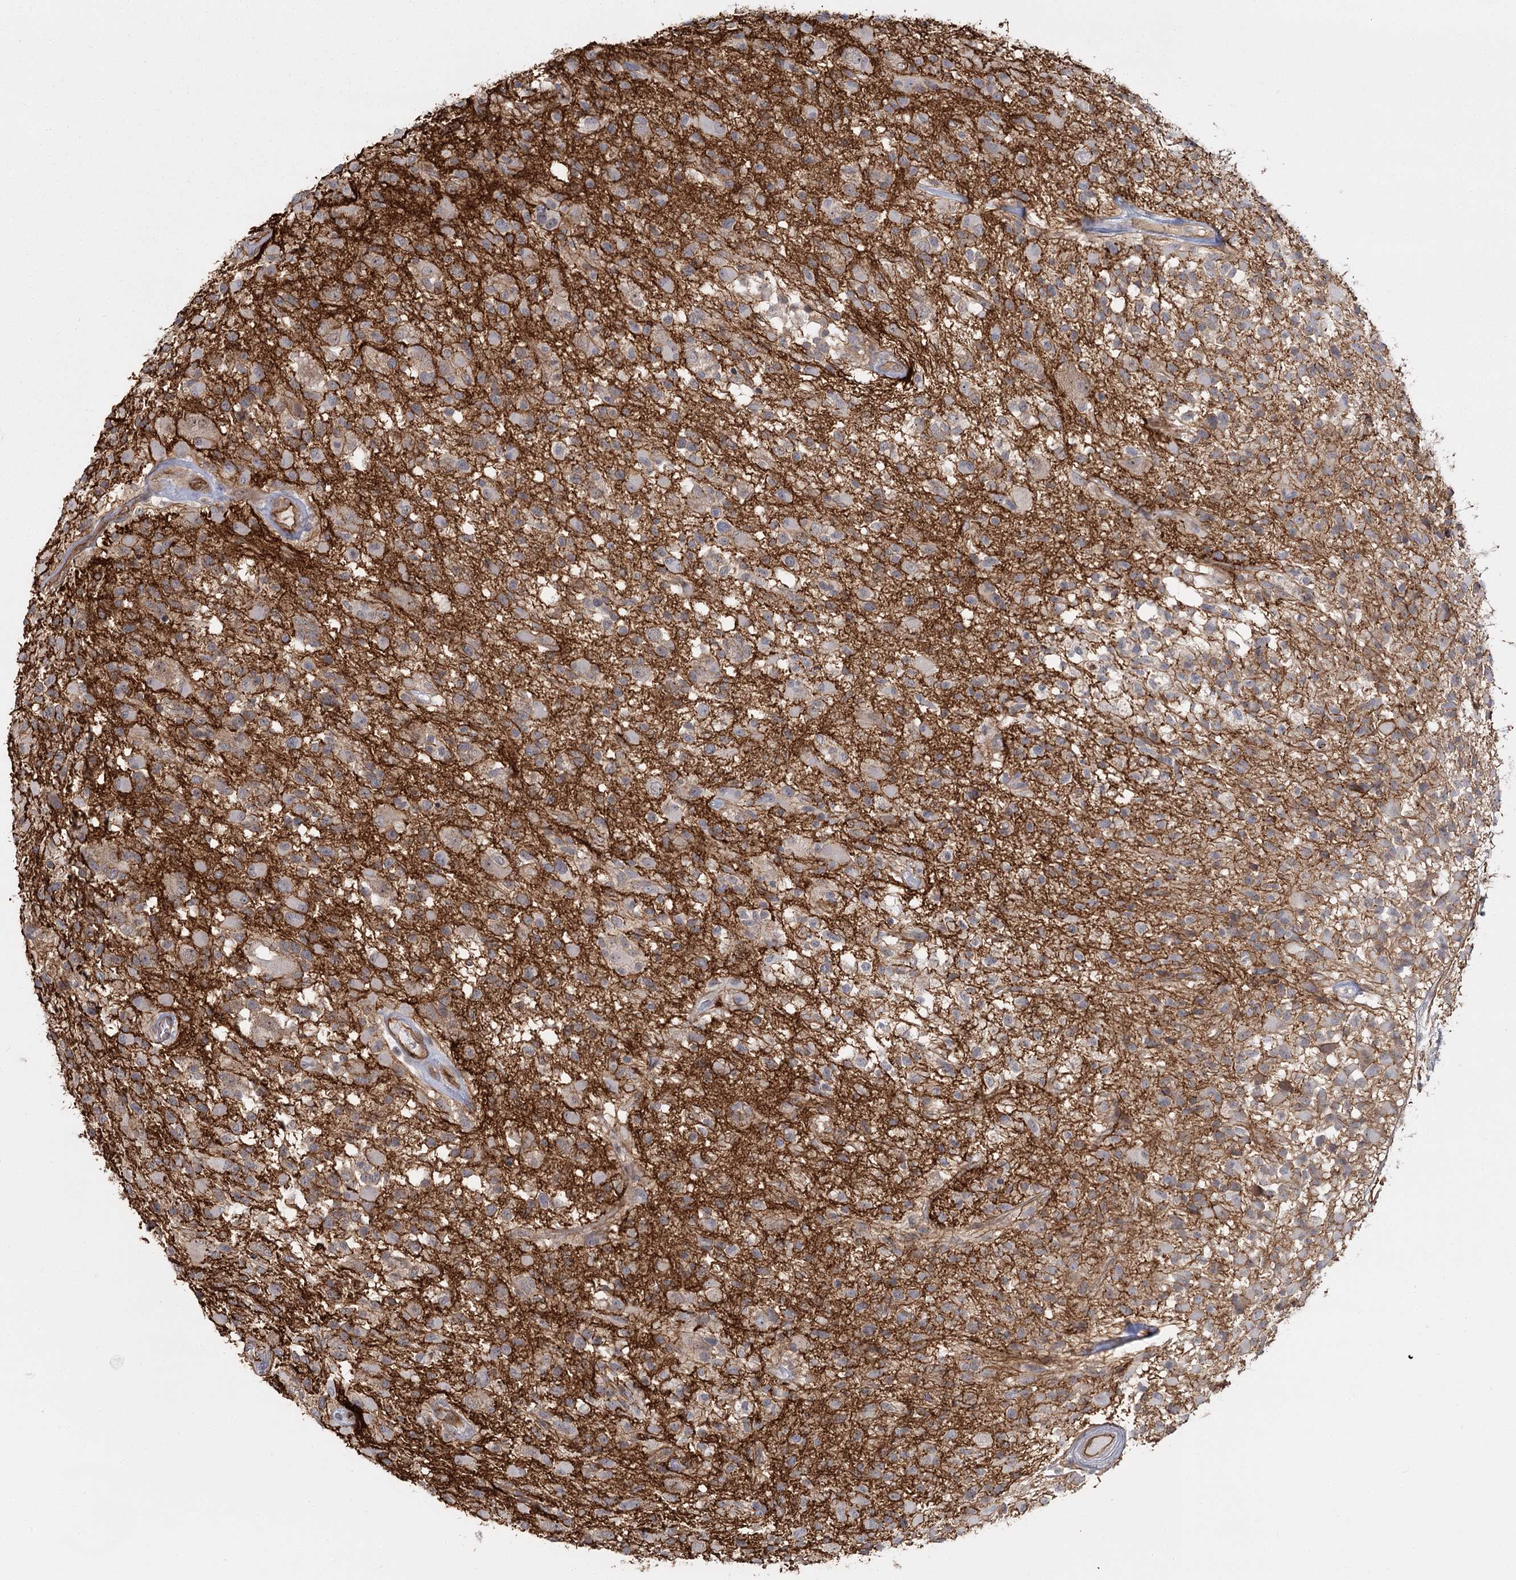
{"staining": {"intensity": "negative", "quantity": "none", "location": "none"}, "tissue": "glioma", "cell_type": "Tumor cells", "image_type": "cancer", "snomed": [{"axis": "morphology", "description": "Glioma, malignant, High grade"}, {"axis": "morphology", "description": "Glioblastoma, NOS"}, {"axis": "topography", "description": "Brain"}], "caption": "This is an IHC image of glioma. There is no staining in tumor cells.", "gene": "RPP14", "patient": {"sex": "male", "age": 60}}